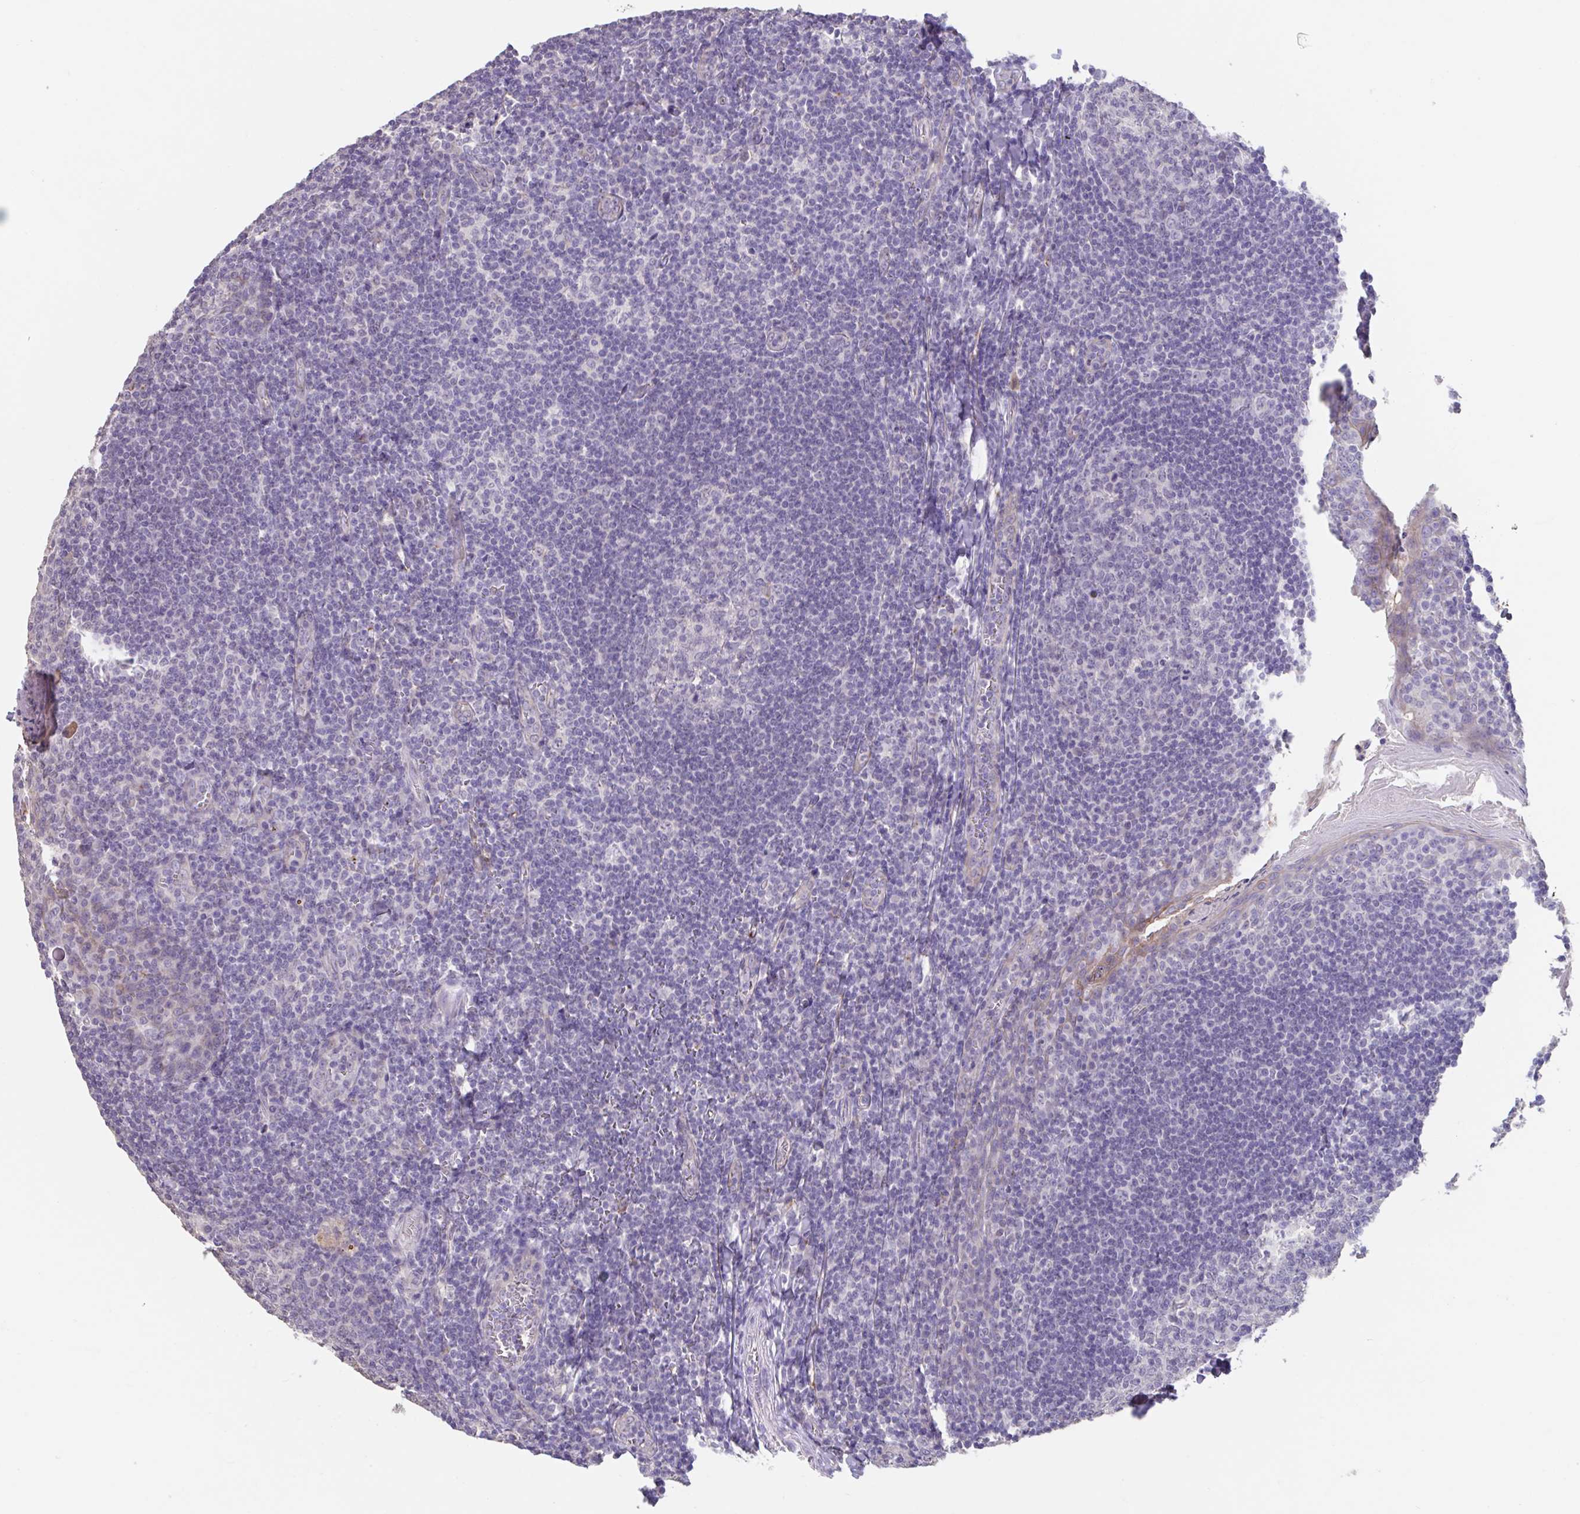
{"staining": {"intensity": "negative", "quantity": "none", "location": "none"}, "tissue": "tonsil", "cell_type": "Germinal center cells", "image_type": "normal", "snomed": [{"axis": "morphology", "description": "Normal tissue, NOS"}, {"axis": "topography", "description": "Tonsil"}], "caption": "A high-resolution histopathology image shows immunohistochemistry staining of benign tonsil, which demonstrates no significant staining in germinal center cells. (DAB (3,3'-diaminobenzidine) immunohistochemistry (IHC), high magnification).", "gene": "GPR162", "patient": {"sex": "male", "age": 27}}